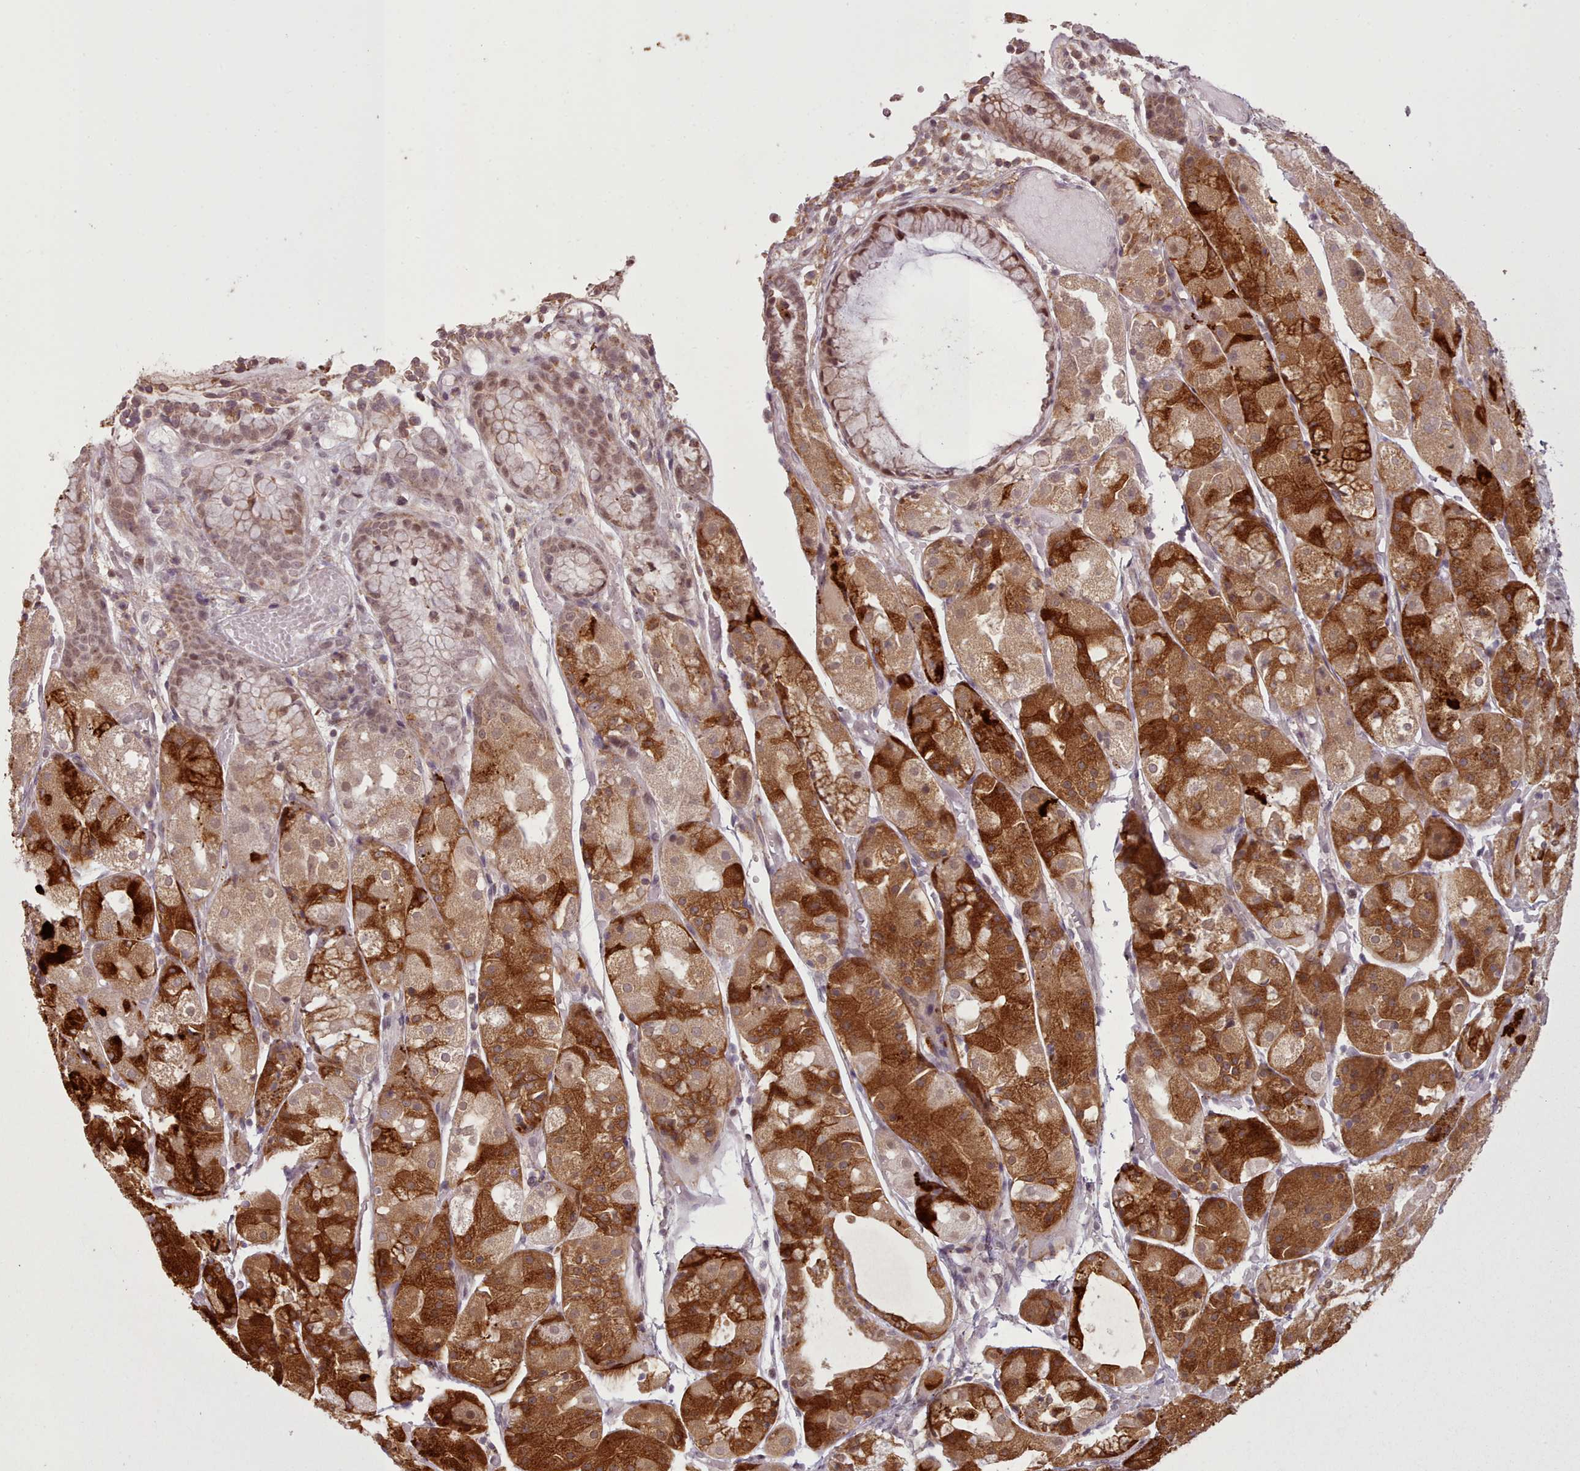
{"staining": {"intensity": "strong", "quantity": "25%-75%", "location": "cytoplasmic/membranous,nuclear"}, "tissue": "stomach", "cell_type": "Glandular cells", "image_type": "normal", "snomed": [{"axis": "morphology", "description": "Normal tissue, NOS"}, {"axis": "topography", "description": "Stomach, upper"}], "caption": "This image demonstrates immunohistochemistry (IHC) staining of normal human stomach, with high strong cytoplasmic/membranous,nuclear positivity in approximately 25%-75% of glandular cells.", "gene": "ZMYM4", "patient": {"sex": "male", "age": 72}}